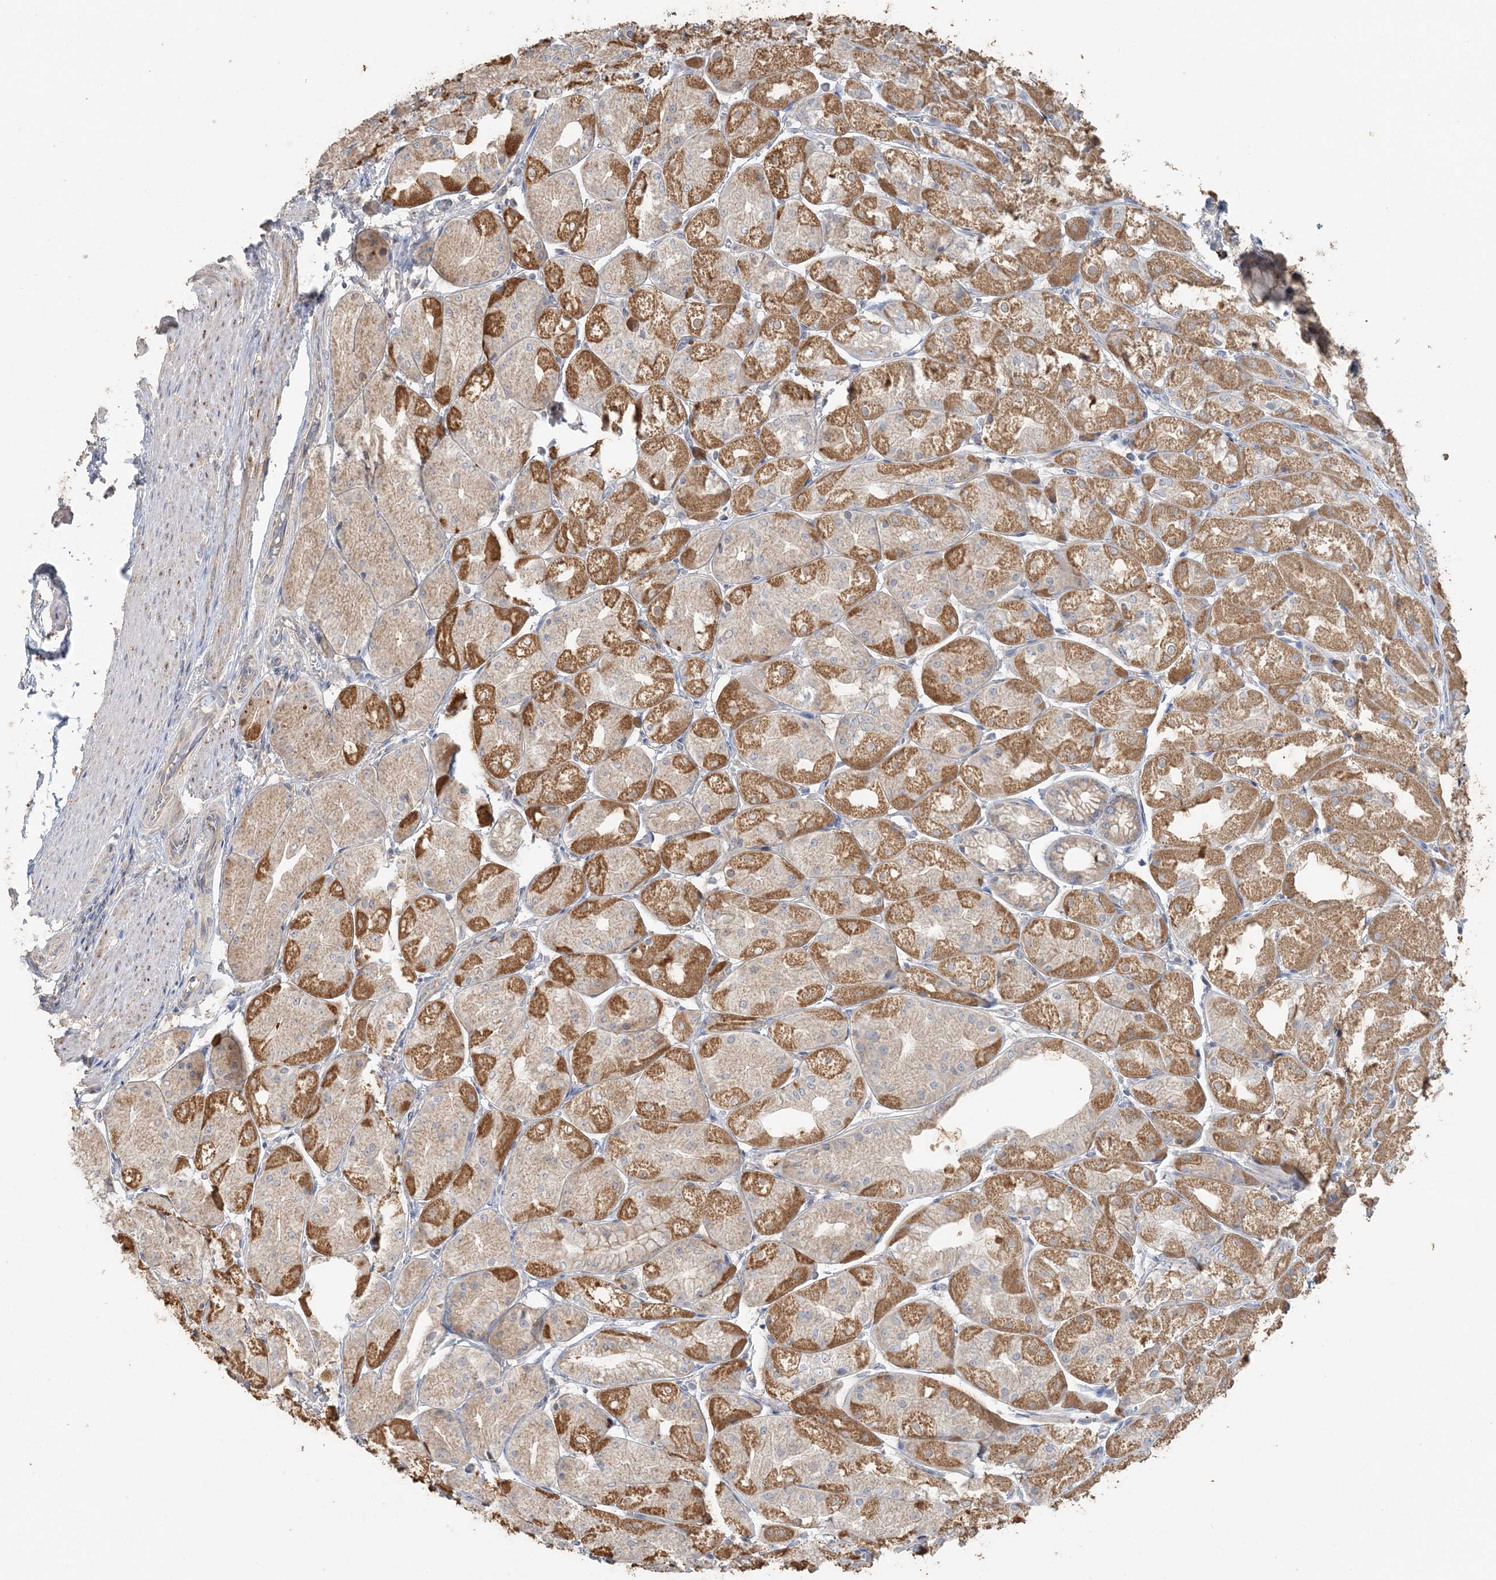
{"staining": {"intensity": "moderate", "quantity": ">75%", "location": "cytoplasmic/membranous"}, "tissue": "stomach", "cell_type": "Glandular cells", "image_type": "normal", "snomed": [{"axis": "morphology", "description": "Normal tissue, NOS"}, {"axis": "topography", "description": "Stomach, upper"}], "caption": "An immunohistochemistry (IHC) micrograph of unremarkable tissue is shown. Protein staining in brown highlights moderate cytoplasmic/membranous positivity in stomach within glandular cells. The staining was performed using DAB to visualize the protein expression in brown, while the nuclei were stained in blue with hematoxylin (Magnification: 20x).", "gene": "TBC1D5", "patient": {"sex": "male", "age": 72}}